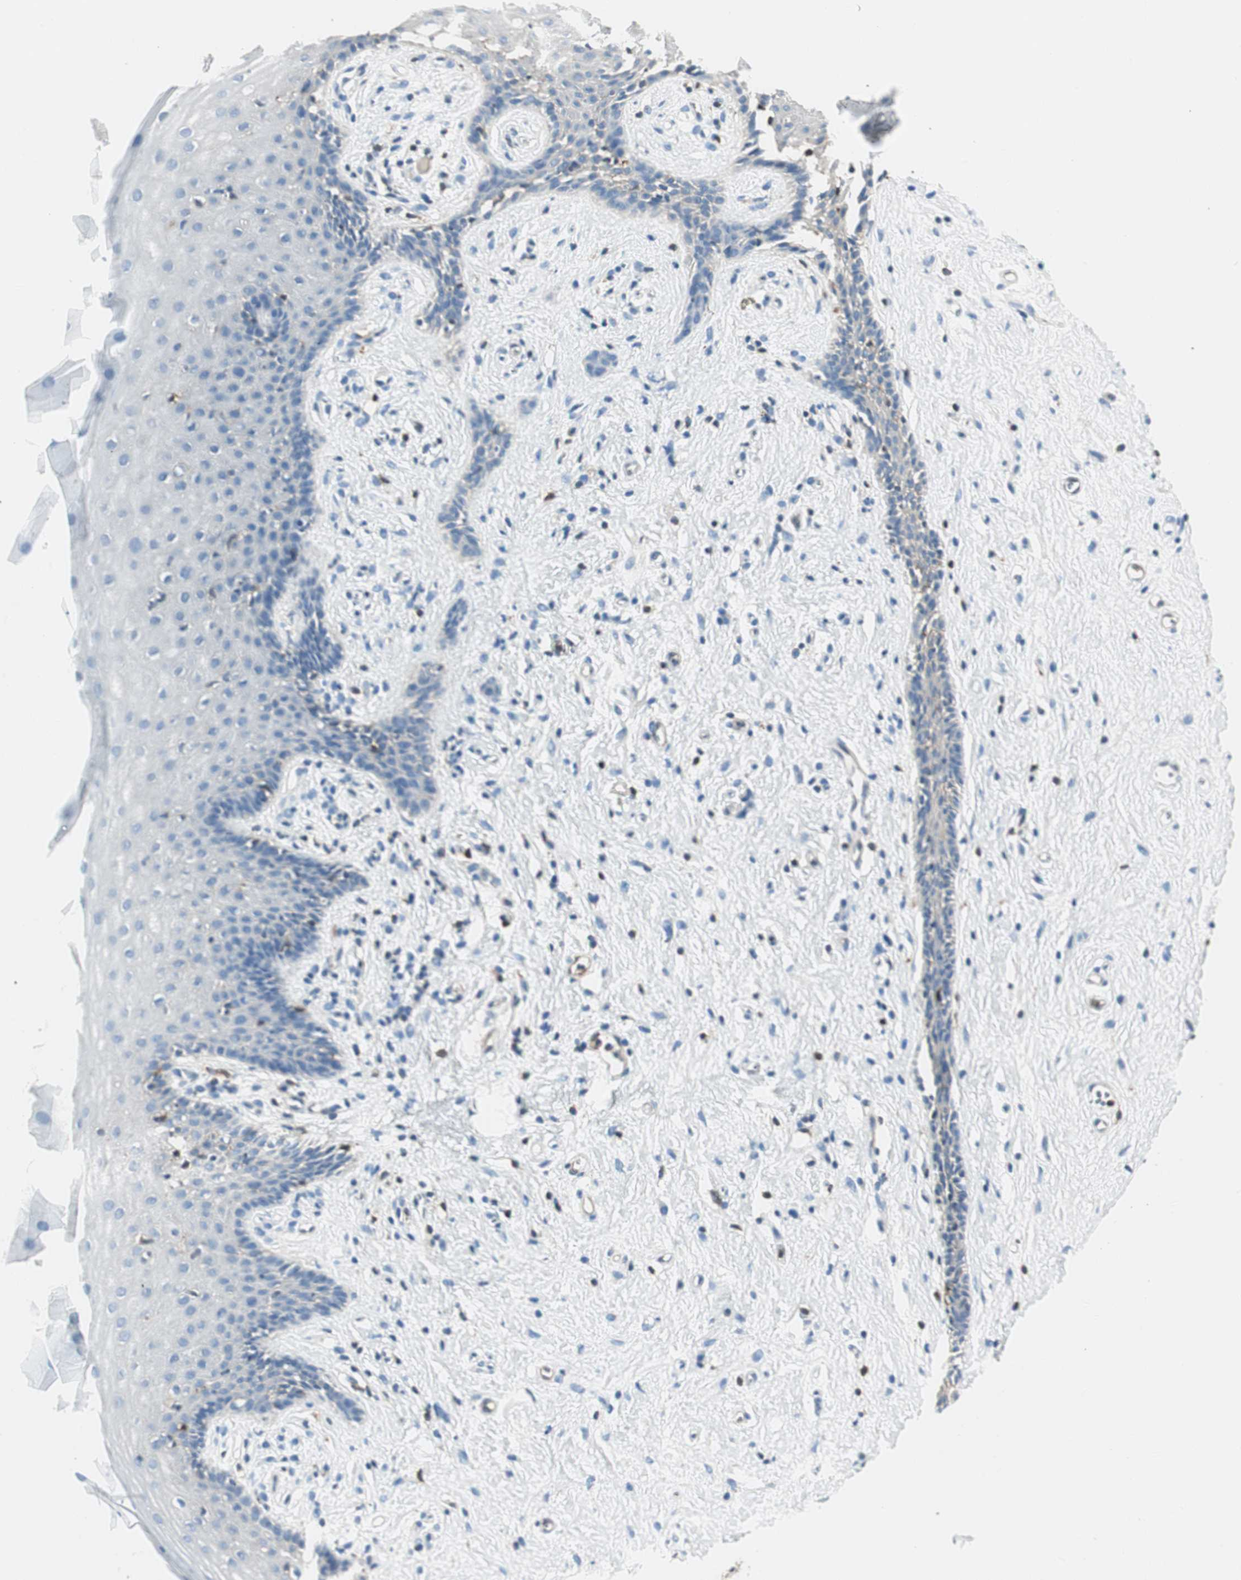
{"staining": {"intensity": "negative", "quantity": "none", "location": "none"}, "tissue": "vagina", "cell_type": "Squamous epithelial cells", "image_type": "normal", "snomed": [{"axis": "morphology", "description": "Normal tissue, NOS"}, {"axis": "topography", "description": "Vagina"}], "caption": "This is a histopathology image of immunohistochemistry staining of benign vagina, which shows no expression in squamous epithelial cells. The staining was performed using DAB (3,3'-diaminobenzidine) to visualize the protein expression in brown, while the nuclei were stained in blue with hematoxylin (Magnification: 20x).", "gene": "COTL1", "patient": {"sex": "female", "age": 44}}